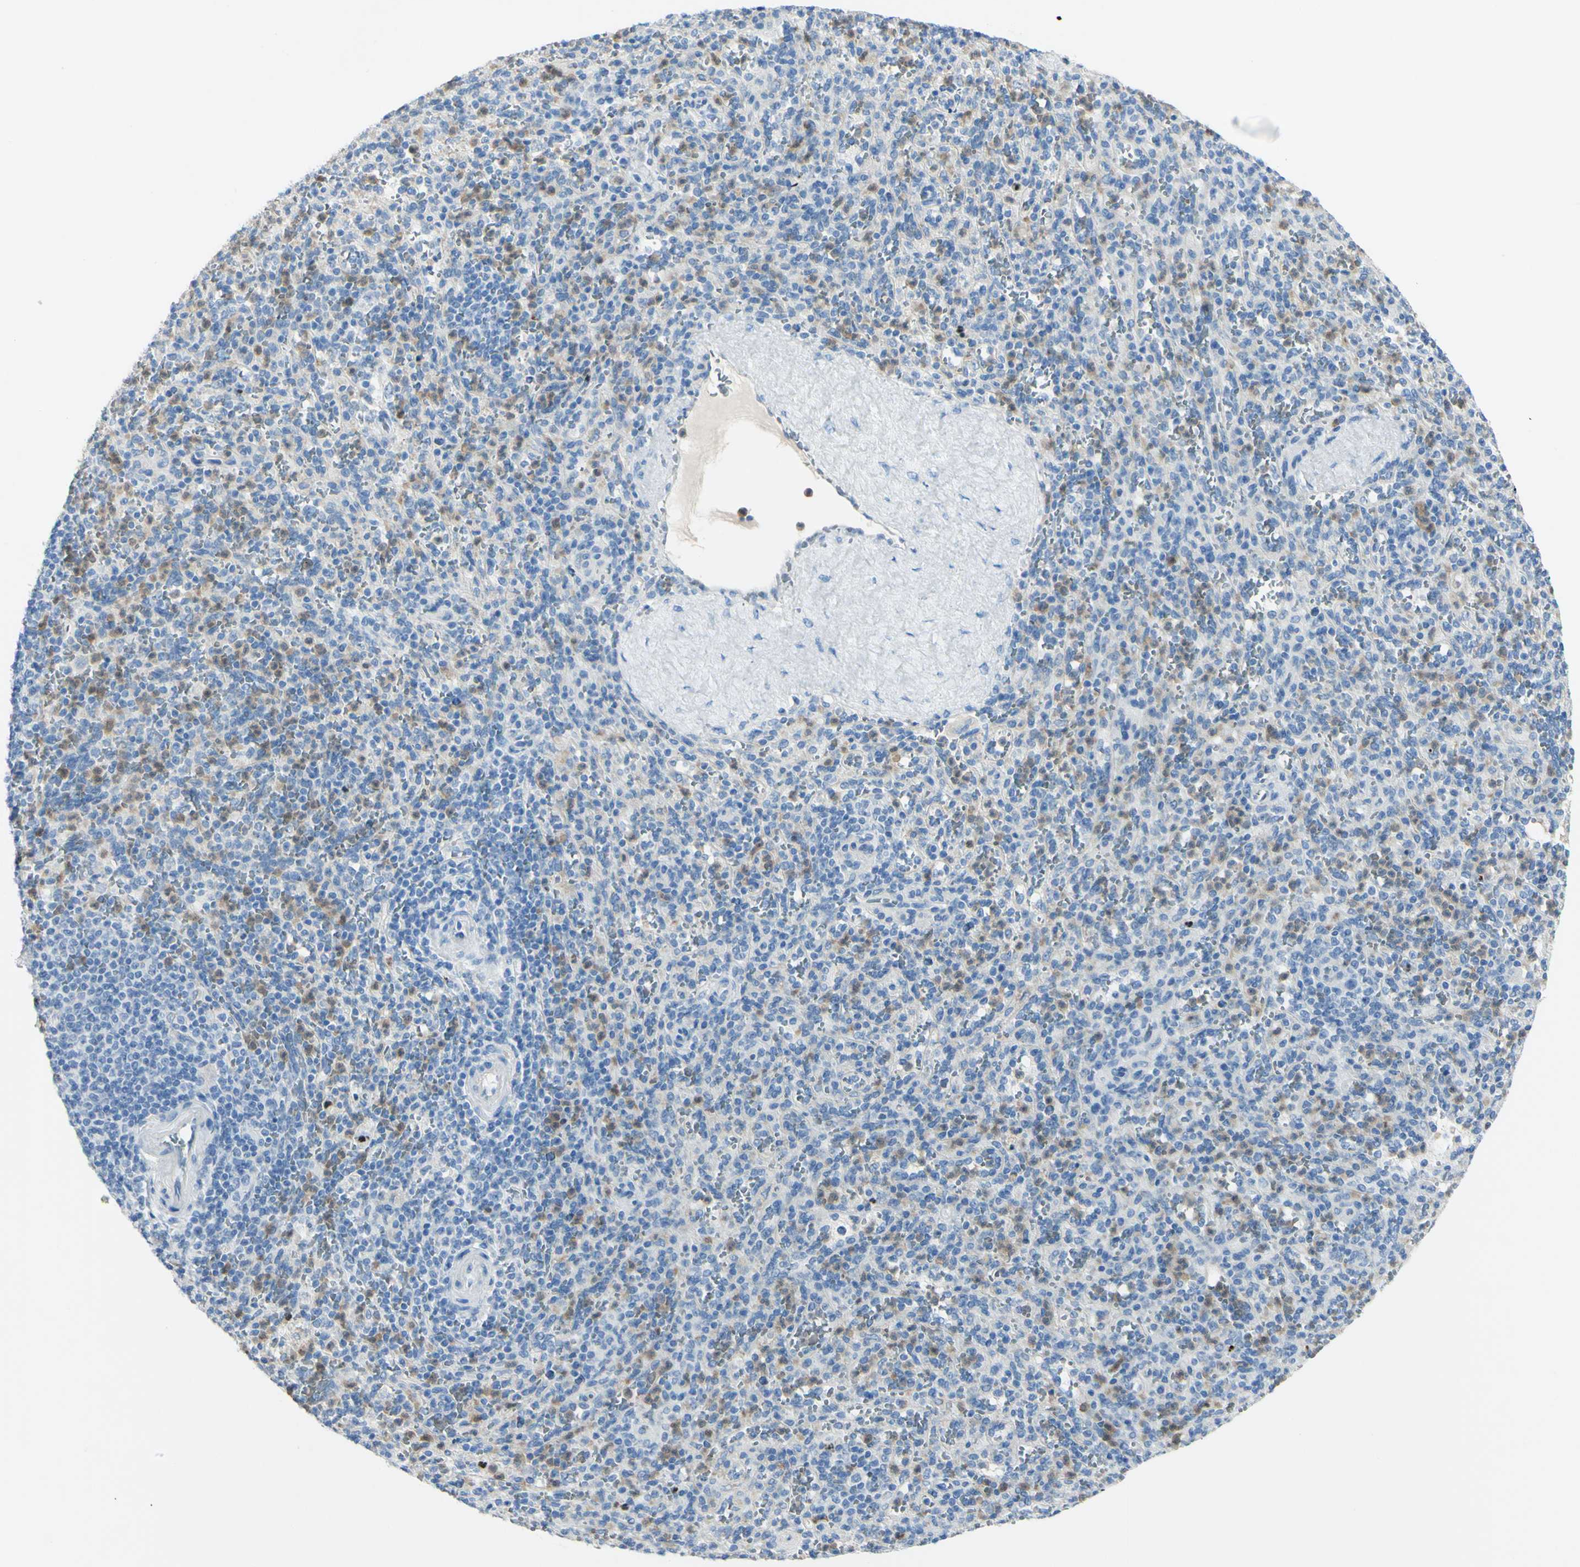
{"staining": {"intensity": "weak", "quantity": "25%-75%", "location": "cytoplasmic/membranous"}, "tissue": "spleen", "cell_type": "Cells in red pulp", "image_type": "normal", "snomed": [{"axis": "morphology", "description": "Normal tissue, NOS"}, {"axis": "topography", "description": "Spleen"}], "caption": "Immunohistochemistry (IHC) (DAB (3,3'-diaminobenzidine)) staining of benign human spleen displays weak cytoplasmic/membranous protein positivity in approximately 25%-75% of cells in red pulp. Nuclei are stained in blue.", "gene": "ZNF557", "patient": {"sex": "male", "age": 36}}